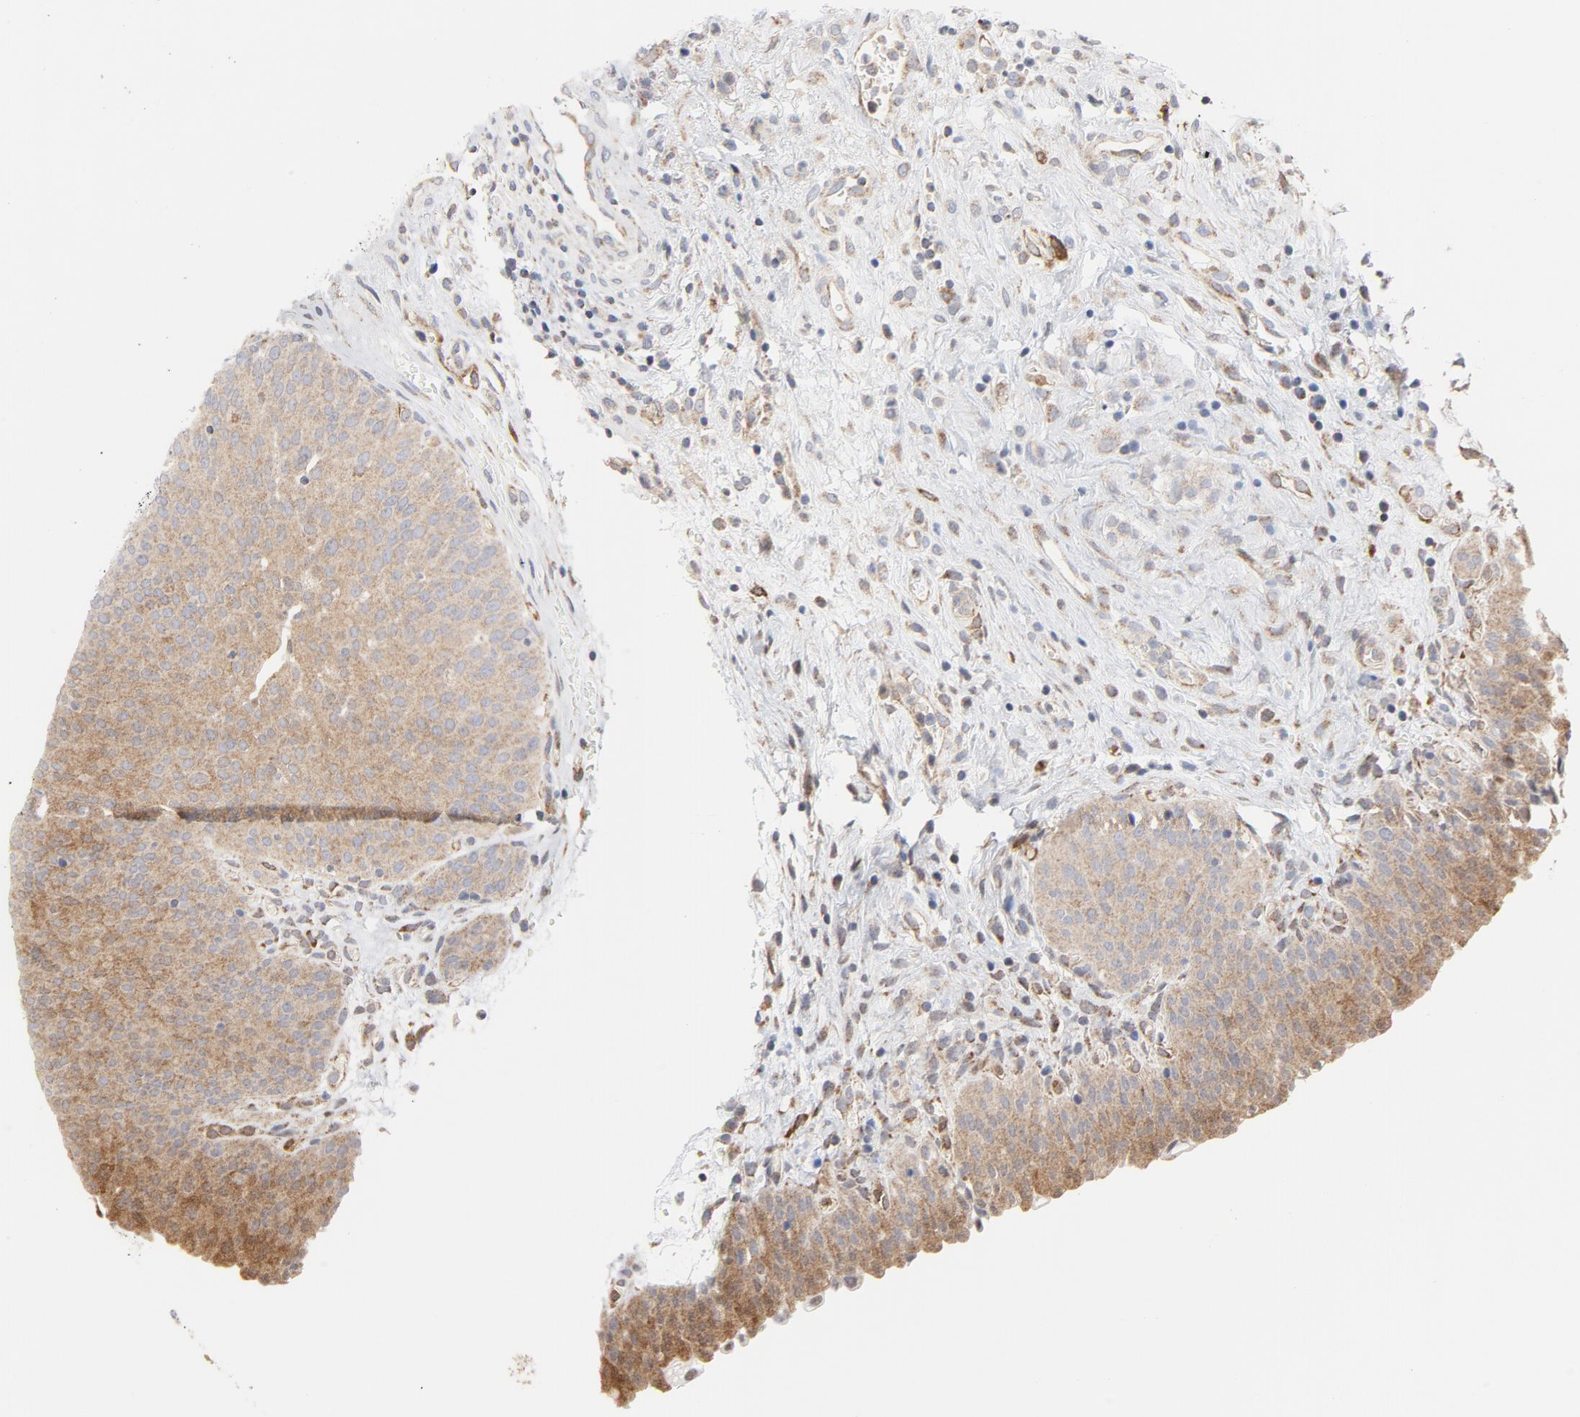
{"staining": {"intensity": "moderate", "quantity": ">75%", "location": "cytoplasmic/membranous"}, "tissue": "urinary bladder", "cell_type": "Urothelial cells", "image_type": "normal", "snomed": [{"axis": "morphology", "description": "Normal tissue, NOS"}, {"axis": "morphology", "description": "Dysplasia, NOS"}, {"axis": "topography", "description": "Urinary bladder"}], "caption": "The image reveals immunohistochemical staining of benign urinary bladder. There is moderate cytoplasmic/membranous staining is identified in about >75% of urothelial cells. (IHC, brightfield microscopy, high magnification).", "gene": "RAPGEF4", "patient": {"sex": "male", "age": 35}}